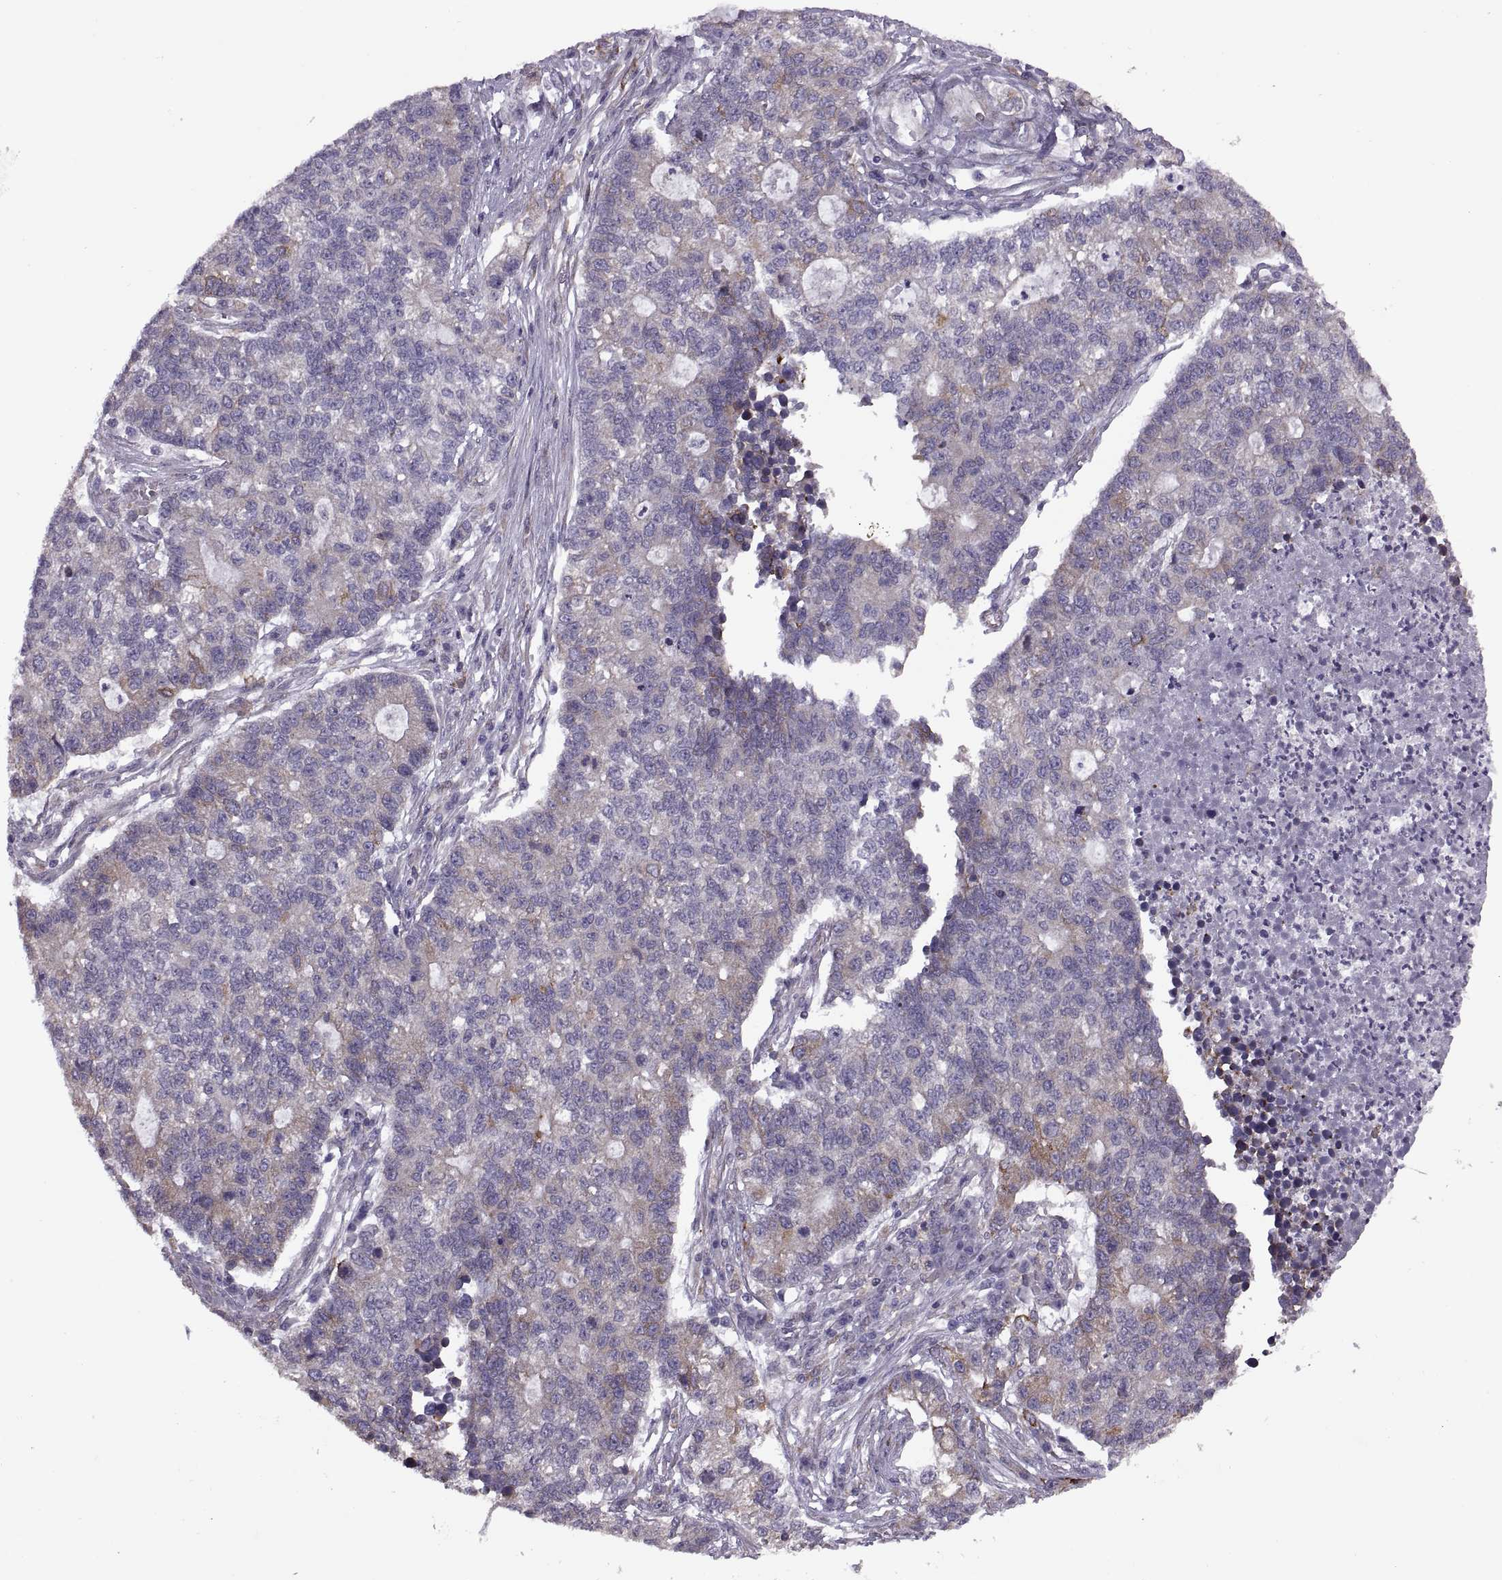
{"staining": {"intensity": "moderate", "quantity": "<25%", "location": "cytoplasmic/membranous"}, "tissue": "lung cancer", "cell_type": "Tumor cells", "image_type": "cancer", "snomed": [{"axis": "morphology", "description": "Adenocarcinoma, NOS"}, {"axis": "topography", "description": "Lung"}], "caption": "Tumor cells display low levels of moderate cytoplasmic/membranous expression in approximately <25% of cells in lung adenocarcinoma. (IHC, brightfield microscopy, high magnification).", "gene": "LETM2", "patient": {"sex": "male", "age": 57}}